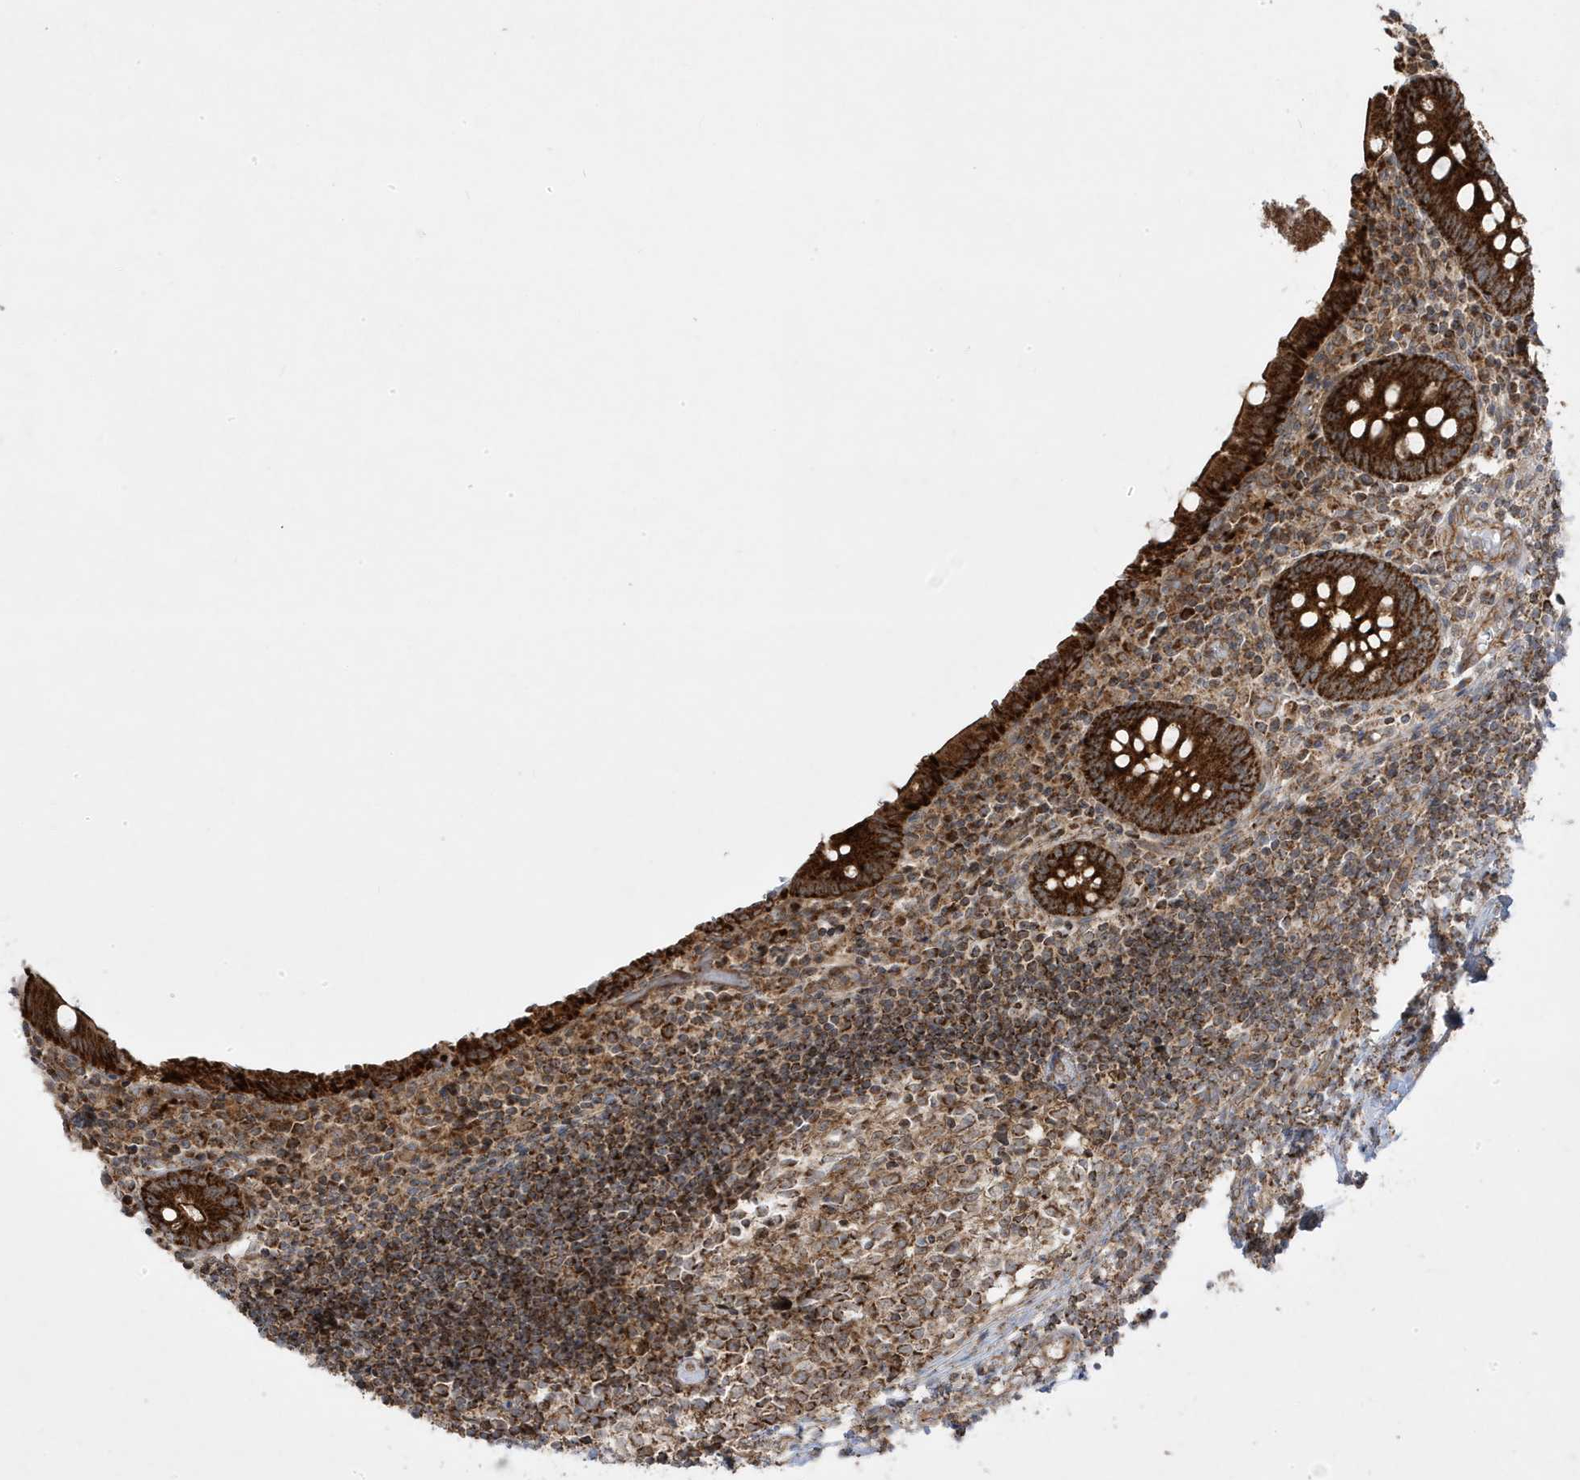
{"staining": {"intensity": "strong", "quantity": ">75%", "location": "cytoplasmic/membranous"}, "tissue": "appendix", "cell_type": "Glandular cells", "image_type": "normal", "snomed": [{"axis": "morphology", "description": "Normal tissue, NOS"}, {"axis": "topography", "description": "Appendix"}], "caption": "Approximately >75% of glandular cells in normal human appendix show strong cytoplasmic/membranous protein expression as visualized by brown immunohistochemical staining.", "gene": "CLUAP1", "patient": {"sex": "female", "age": 17}}